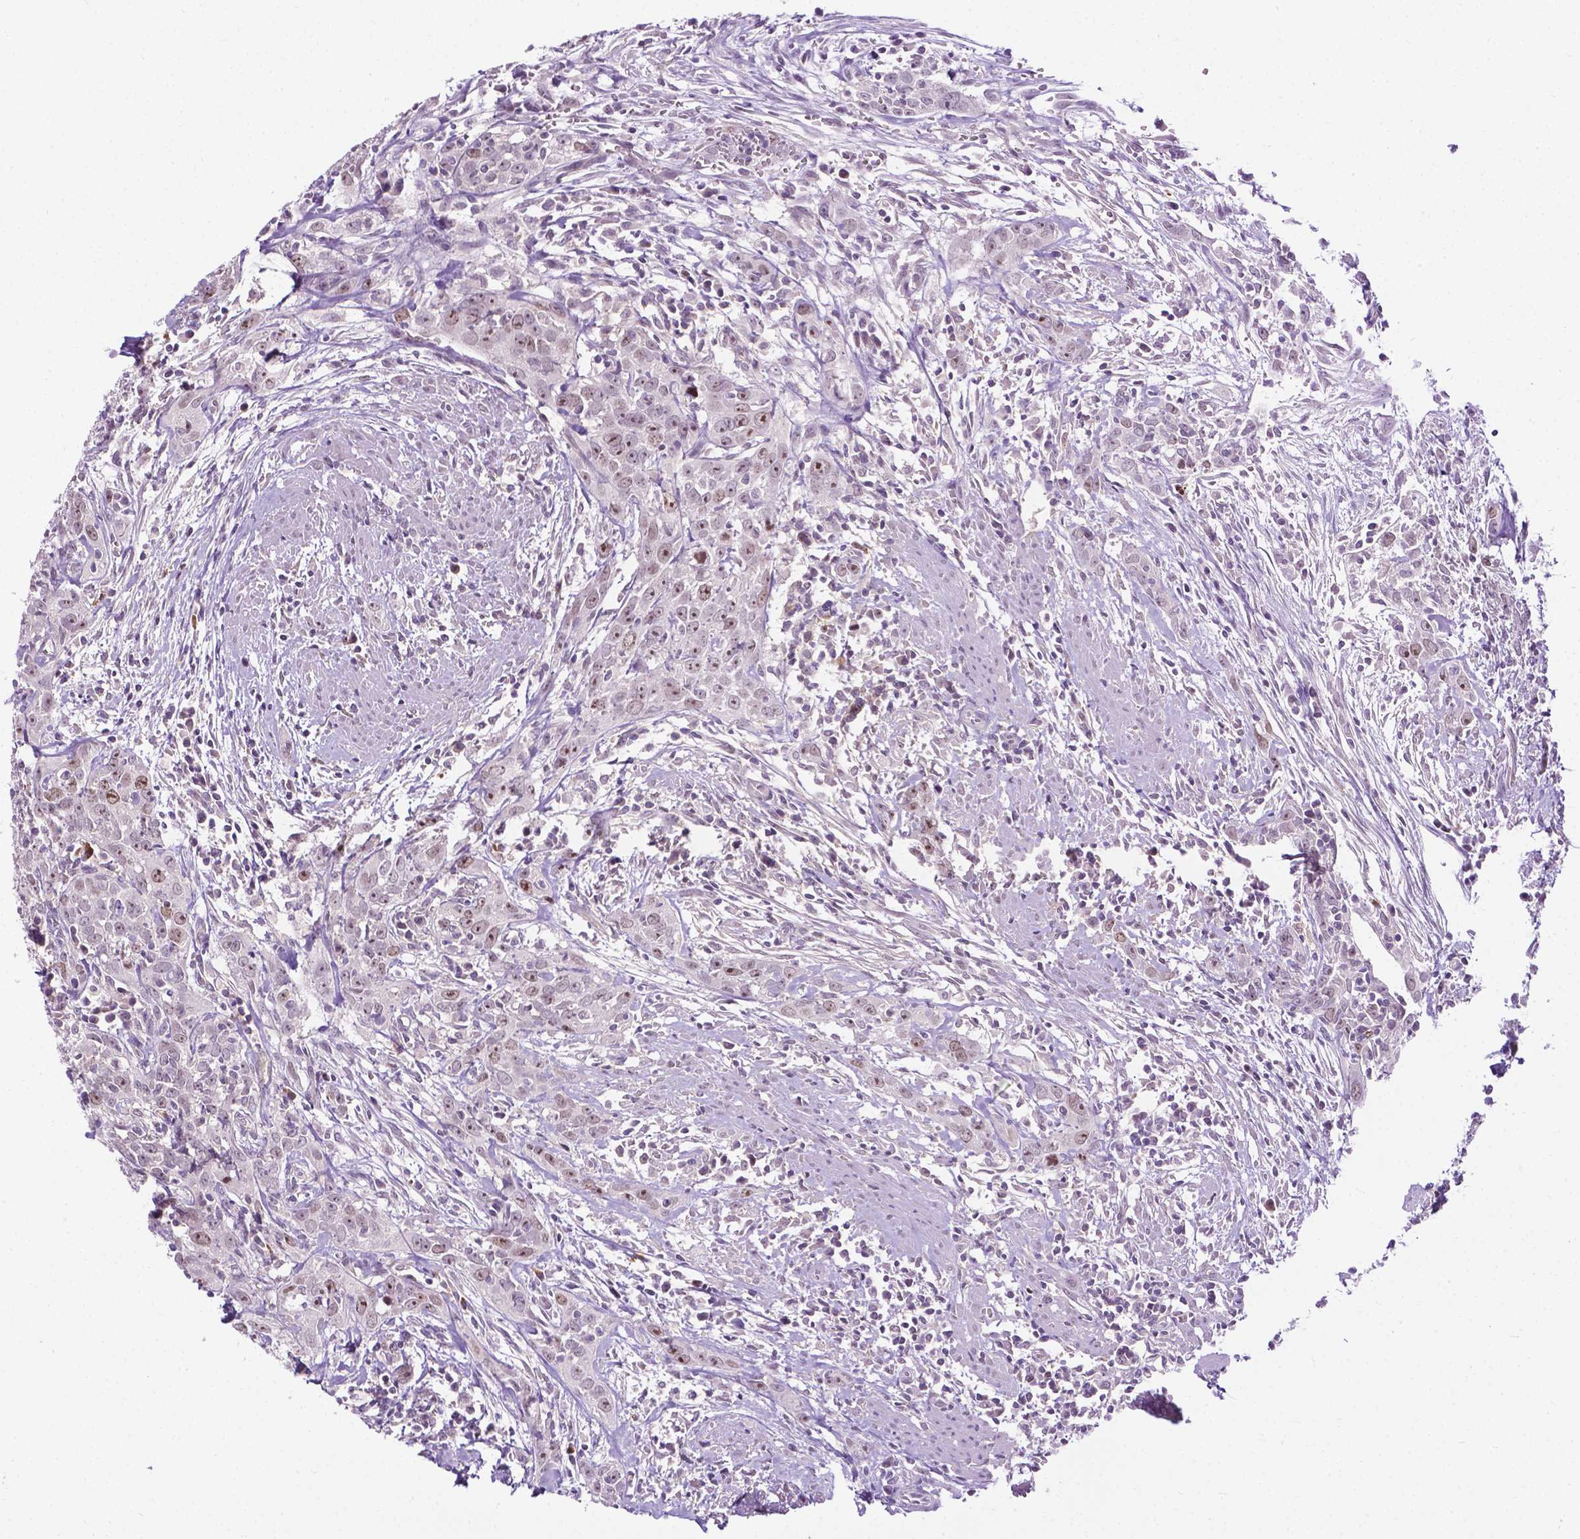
{"staining": {"intensity": "moderate", "quantity": "<25%", "location": "nuclear"}, "tissue": "urothelial cancer", "cell_type": "Tumor cells", "image_type": "cancer", "snomed": [{"axis": "morphology", "description": "Urothelial carcinoma, High grade"}, {"axis": "topography", "description": "Urinary bladder"}], "caption": "Moderate nuclear expression for a protein is seen in about <25% of tumor cells of urothelial cancer using immunohistochemistry.", "gene": "DENND4A", "patient": {"sex": "male", "age": 83}}